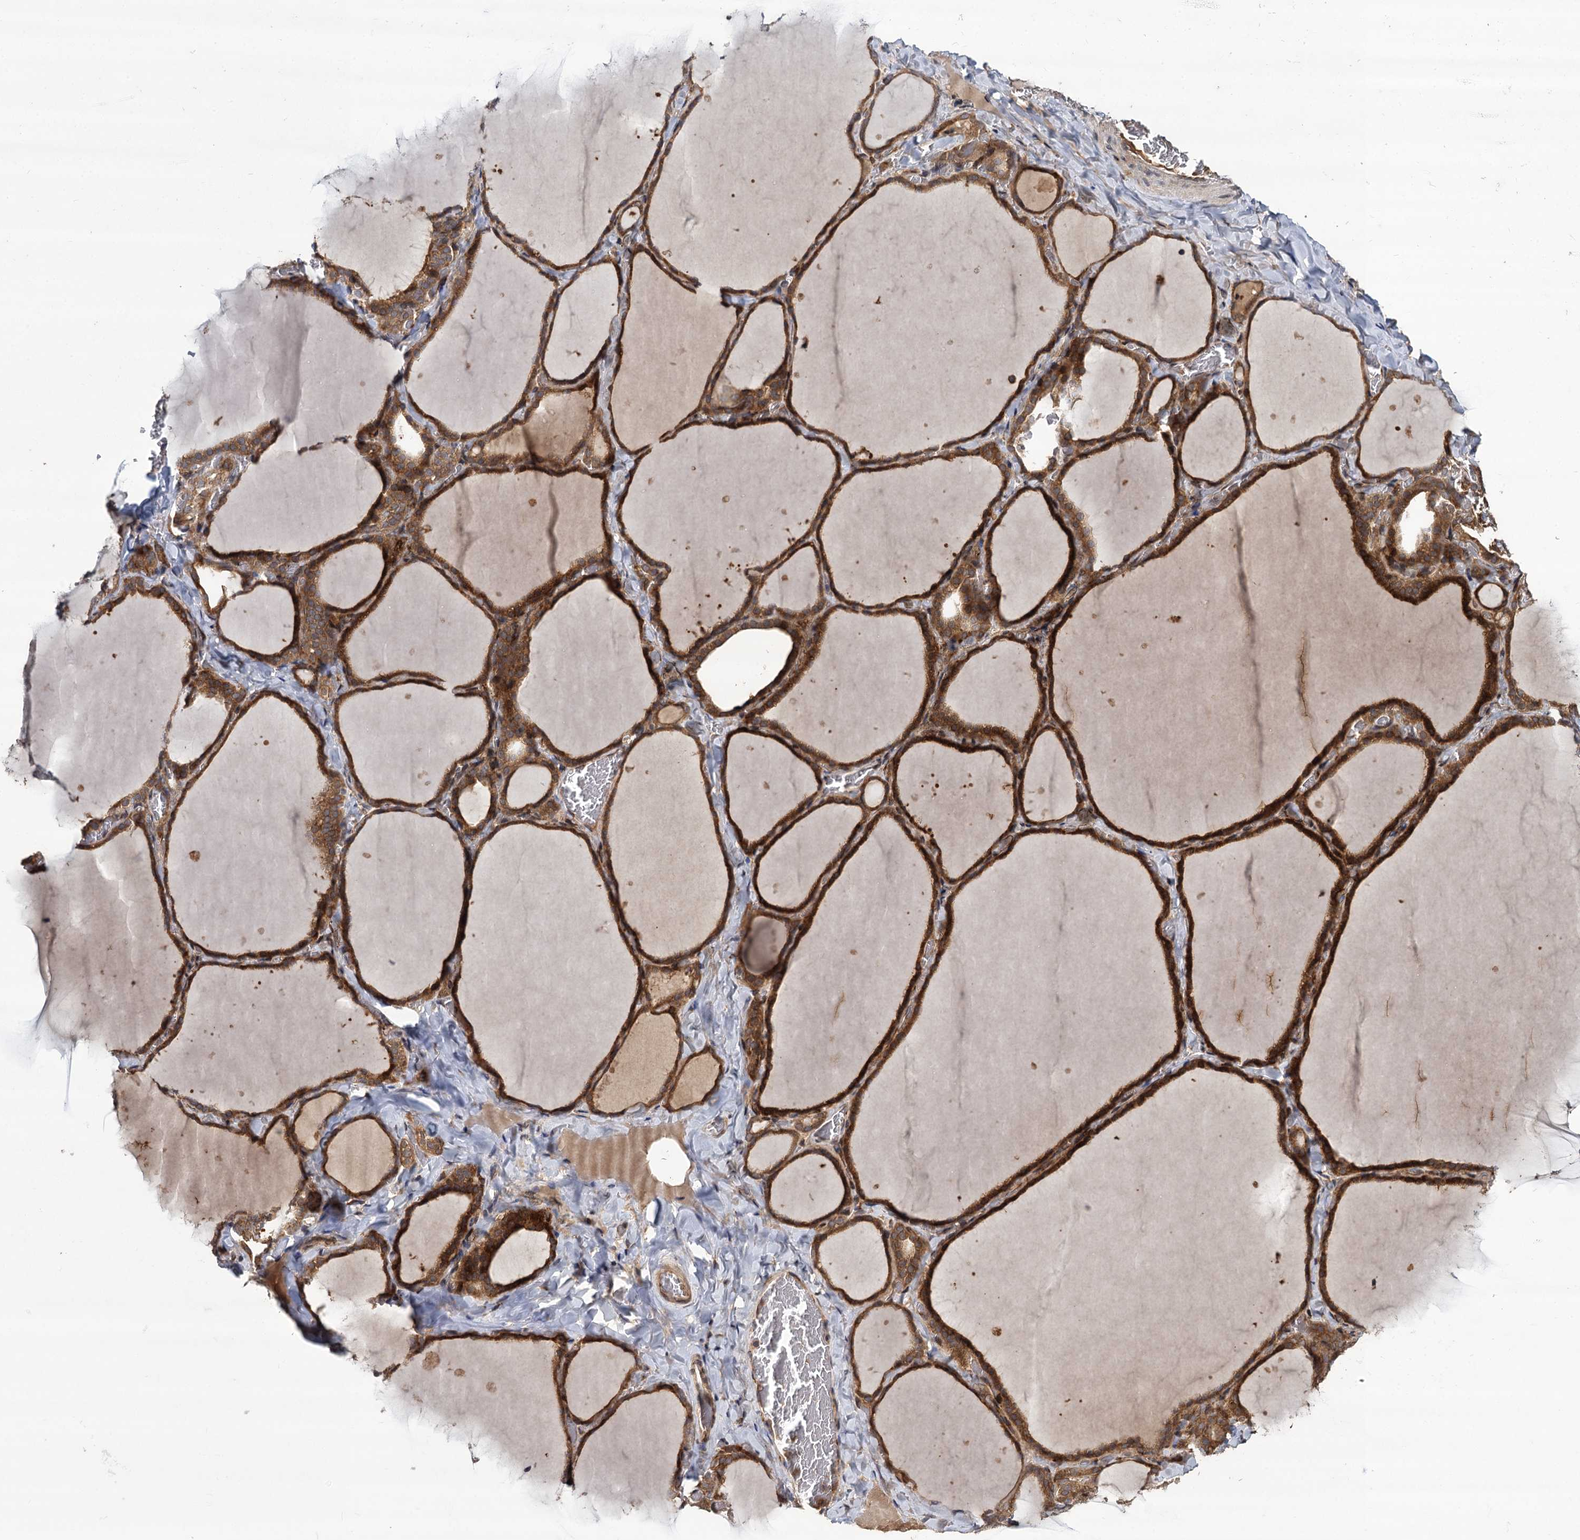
{"staining": {"intensity": "moderate", "quantity": ">75%", "location": "cytoplasmic/membranous"}, "tissue": "thyroid gland", "cell_type": "Glandular cells", "image_type": "normal", "snomed": [{"axis": "morphology", "description": "Normal tissue, NOS"}, {"axis": "topography", "description": "Thyroid gland"}], "caption": "Thyroid gland stained with immunohistochemistry (IHC) shows moderate cytoplasmic/membranous staining in approximately >75% of glandular cells. The staining was performed using DAB to visualize the protein expression in brown, while the nuclei were stained in blue with hematoxylin (Magnification: 20x).", "gene": "INPPL1", "patient": {"sex": "female", "age": 22}}